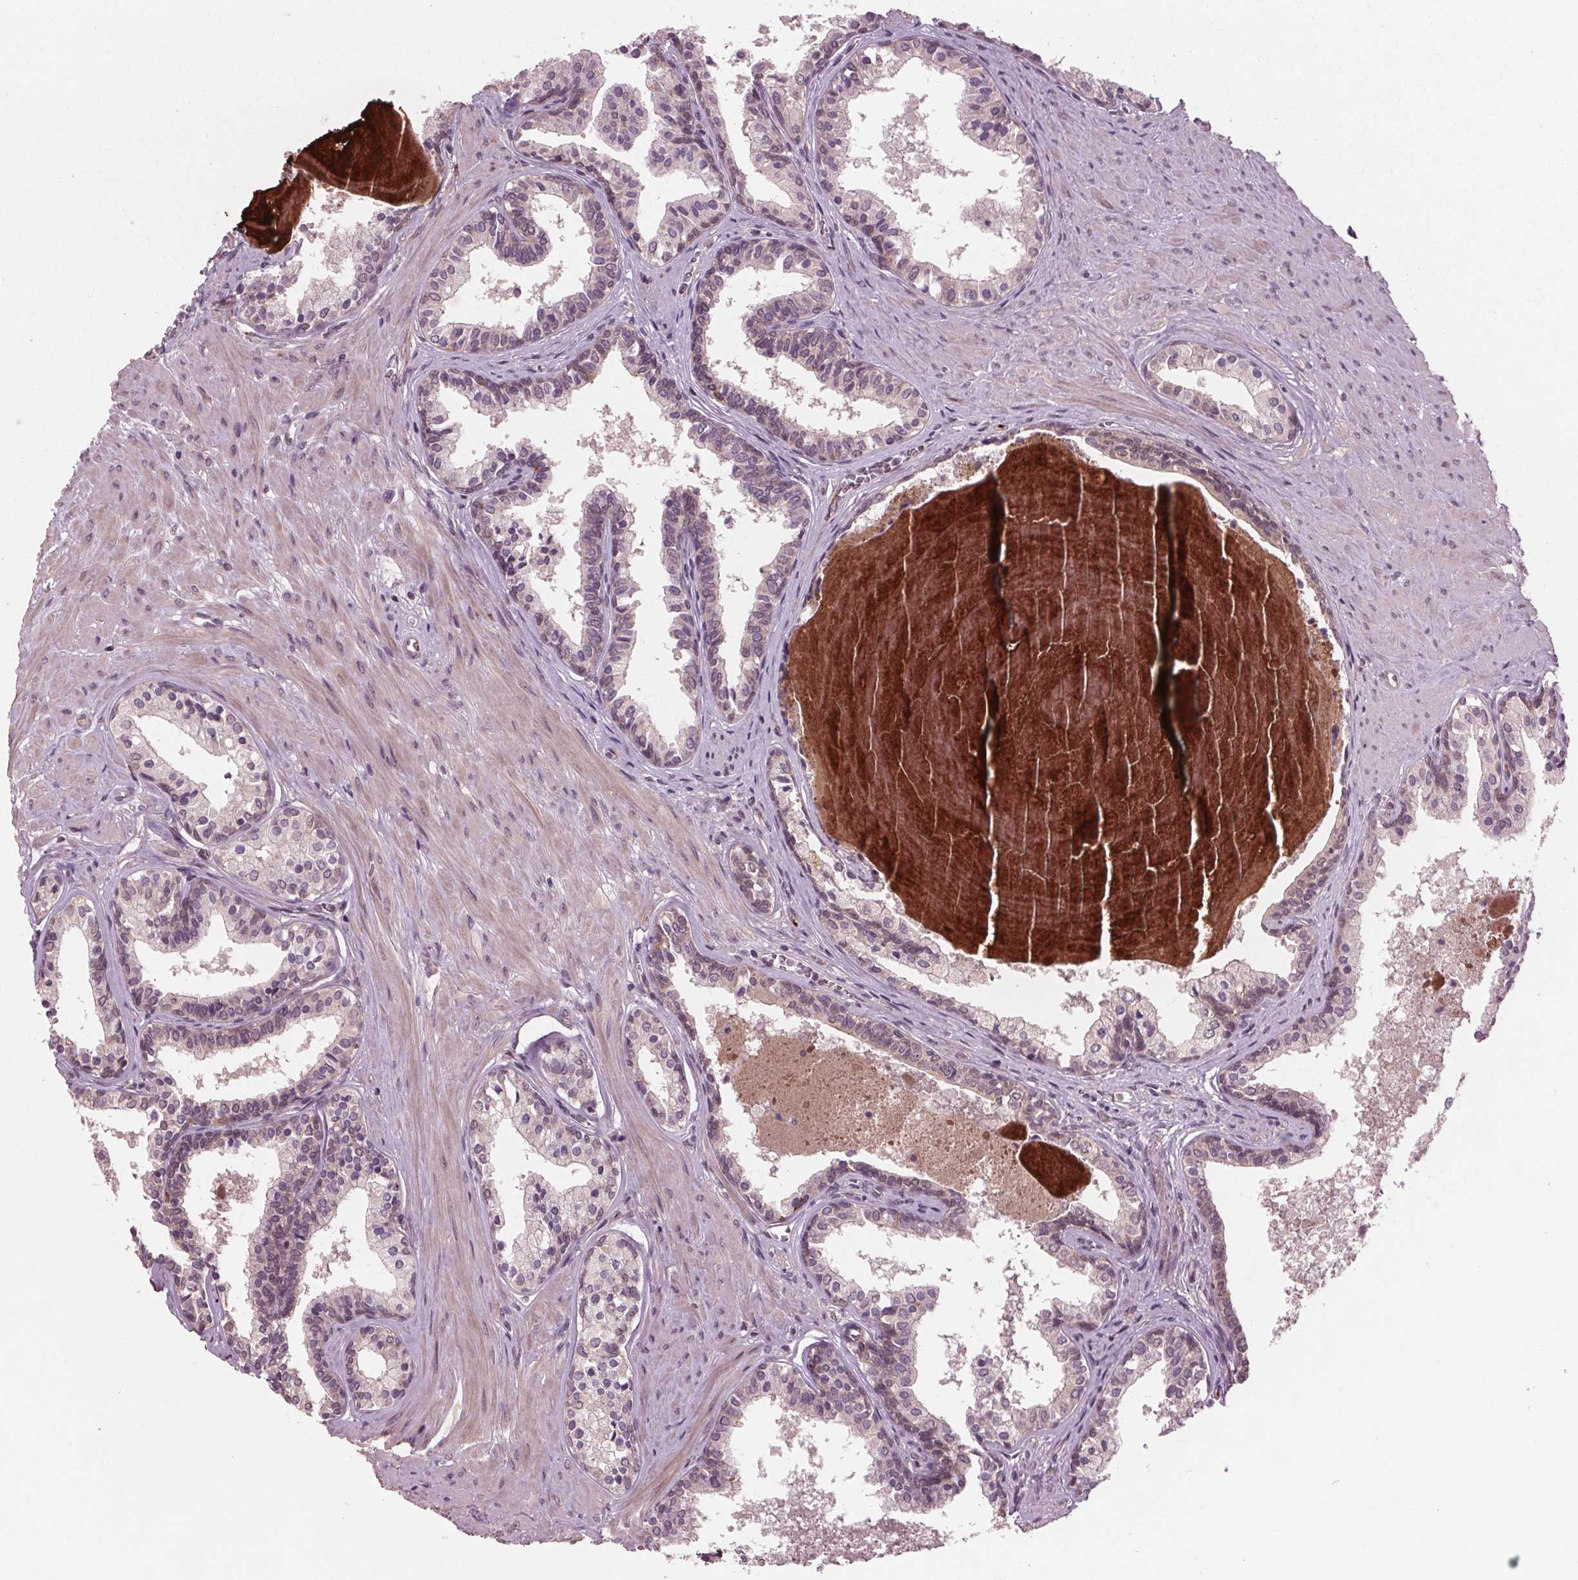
{"staining": {"intensity": "moderate", "quantity": "<25%", "location": "cytoplasmic/membranous"}, "tissue": "prostate", "cell_type": "Glandular cells", "image_type": "normal", "snomed": [{"axis": "morphology", "description": "Normal tissue, NOS"}, {"axis": "topography", "description": "Prostate"}], "caption": "Protein expression analysis of normal human prostate reveals moderate cytoplasmic/membranous positivity in approximately <25% of glandular cells. Nuclei are stained in blue.", "gene": "MAPK8", "patient": {"sex": "male", "age": 61}}